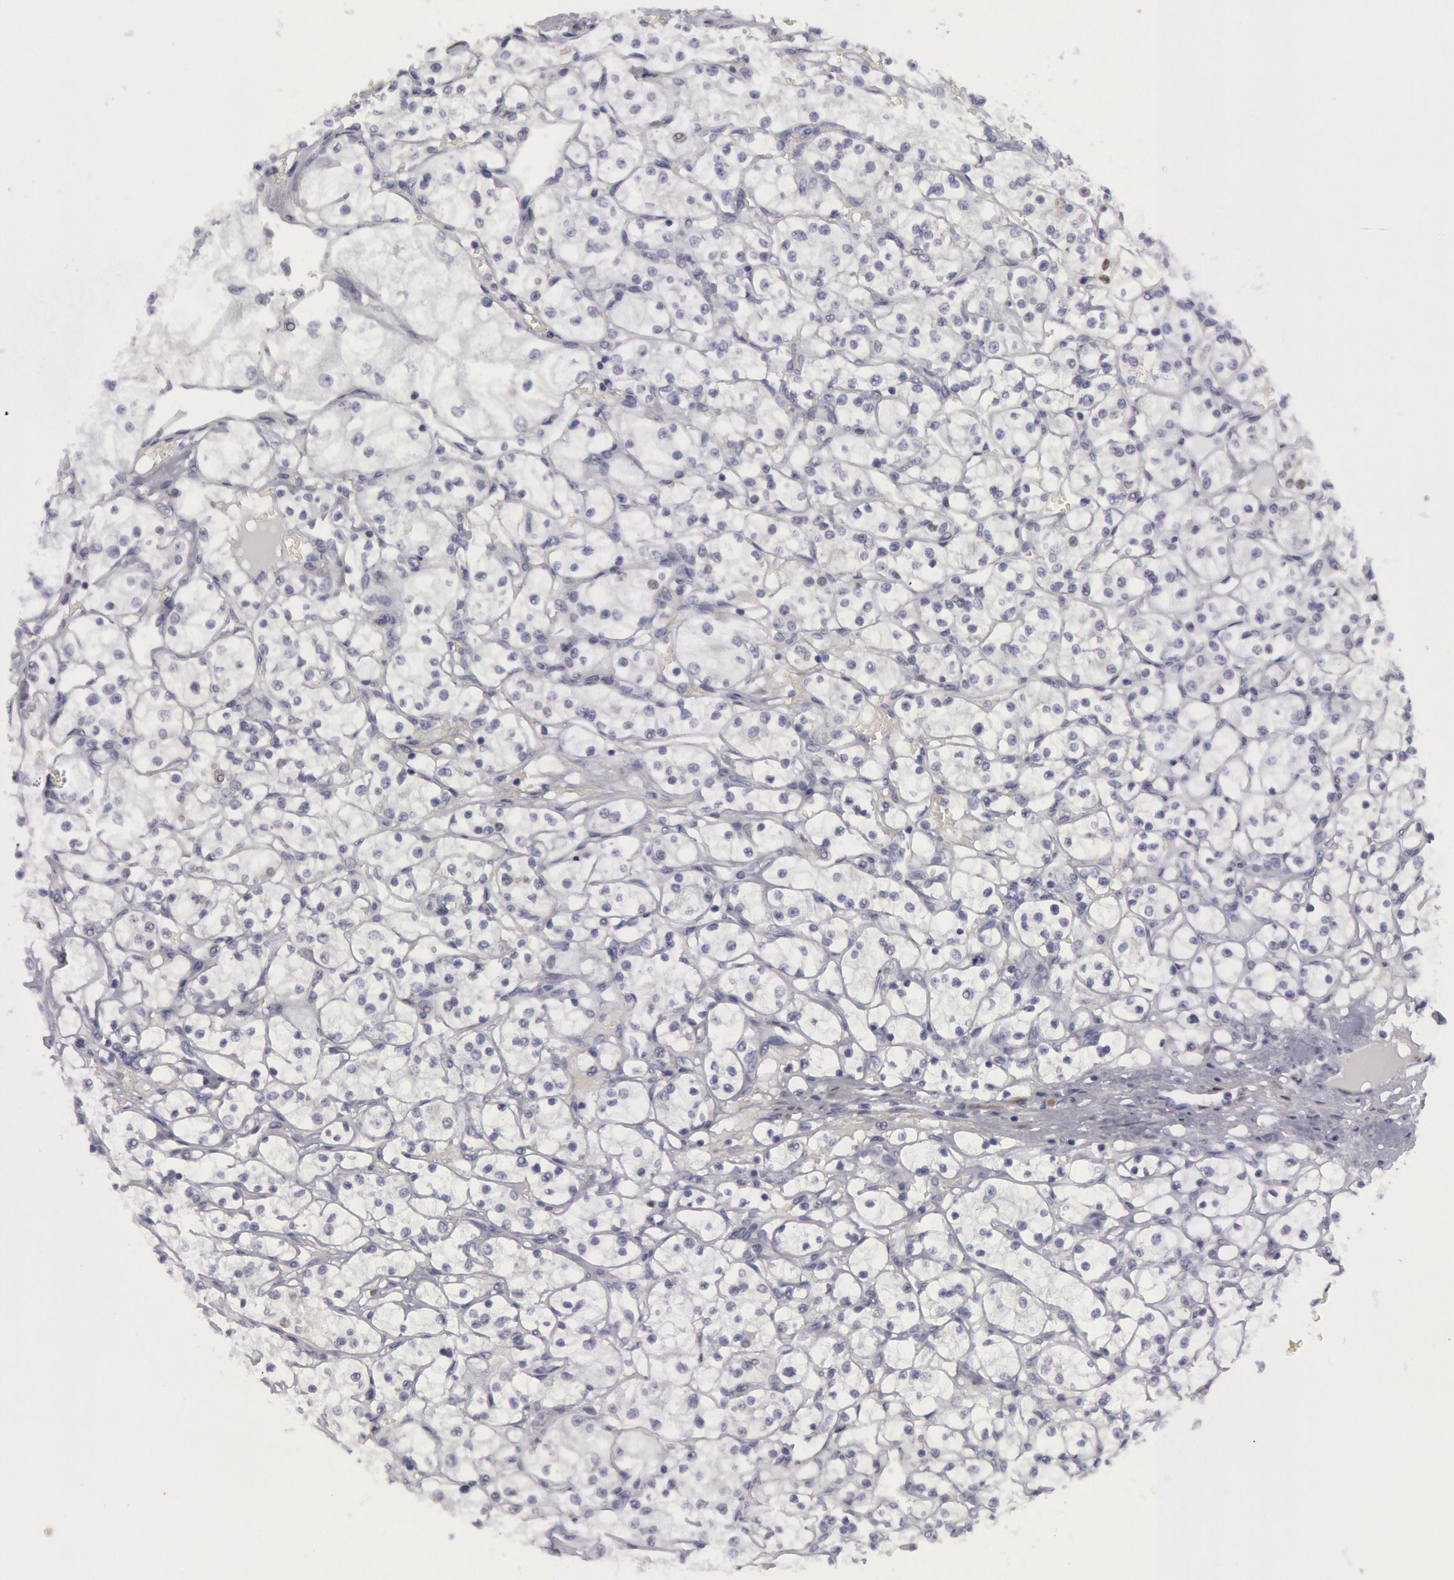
{"staining": {"intensity": "negative", "quantity": "none", "location": "none"}, "tissue": "renal cancer", "cell_type": "Tumor cells", "image_type": "cancer", "snomed": [{"axis": "morphology", "description": "Adenocarcinoma, NOS"}, {"axis": "topography", "description": "Kidney"}], "caption": "The immunohistochemistry histopathology image has no significant expression in tumor cells of renal cancer tissue. (IHC, brightfield microscopy, high magnification).", "gene": "FHL1", "patient": {"sex": "male", "age": 61}}